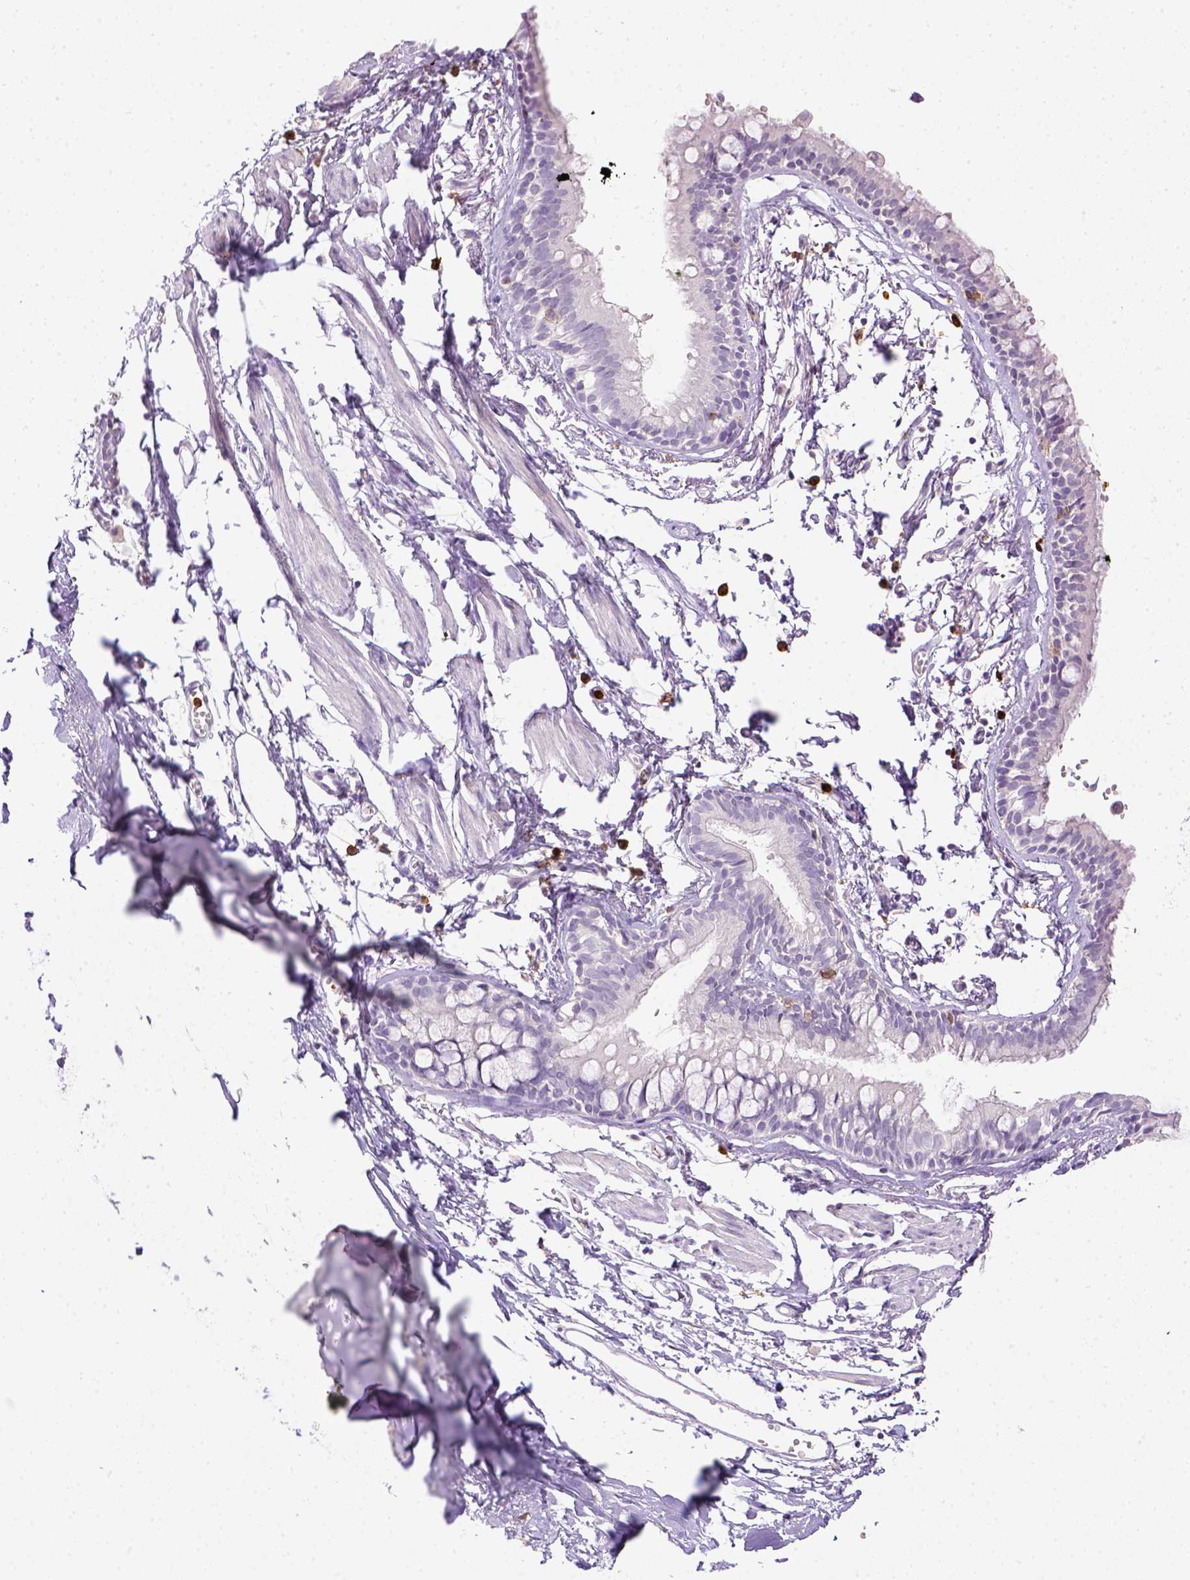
{"staining": {"intensity": "negative", "quantity": "none", "location": "none"}, "tissue": "bronchus", "cell_type": "Respiratory epithelial cells", "image_type": "normal", "snomed": [{"axis": "morphology", "description": "Normal tissue, NOS"}, {"axis": "topography", "description": "Cartilage tissue"}, {"axis": "topography", "description": "Bronchus"}], "caption": "Respiratory epithelial cells are negative for brown protein staining in unremarkable bronchus. (Stains: DAB (3,3'-diaminobenzidine) IHC with hematoxylin counter stain, Microscopy: brightfield microscopy at high magnification).", "gene": "ITGAM", "patient": {"sex": "female", "age": 59}}